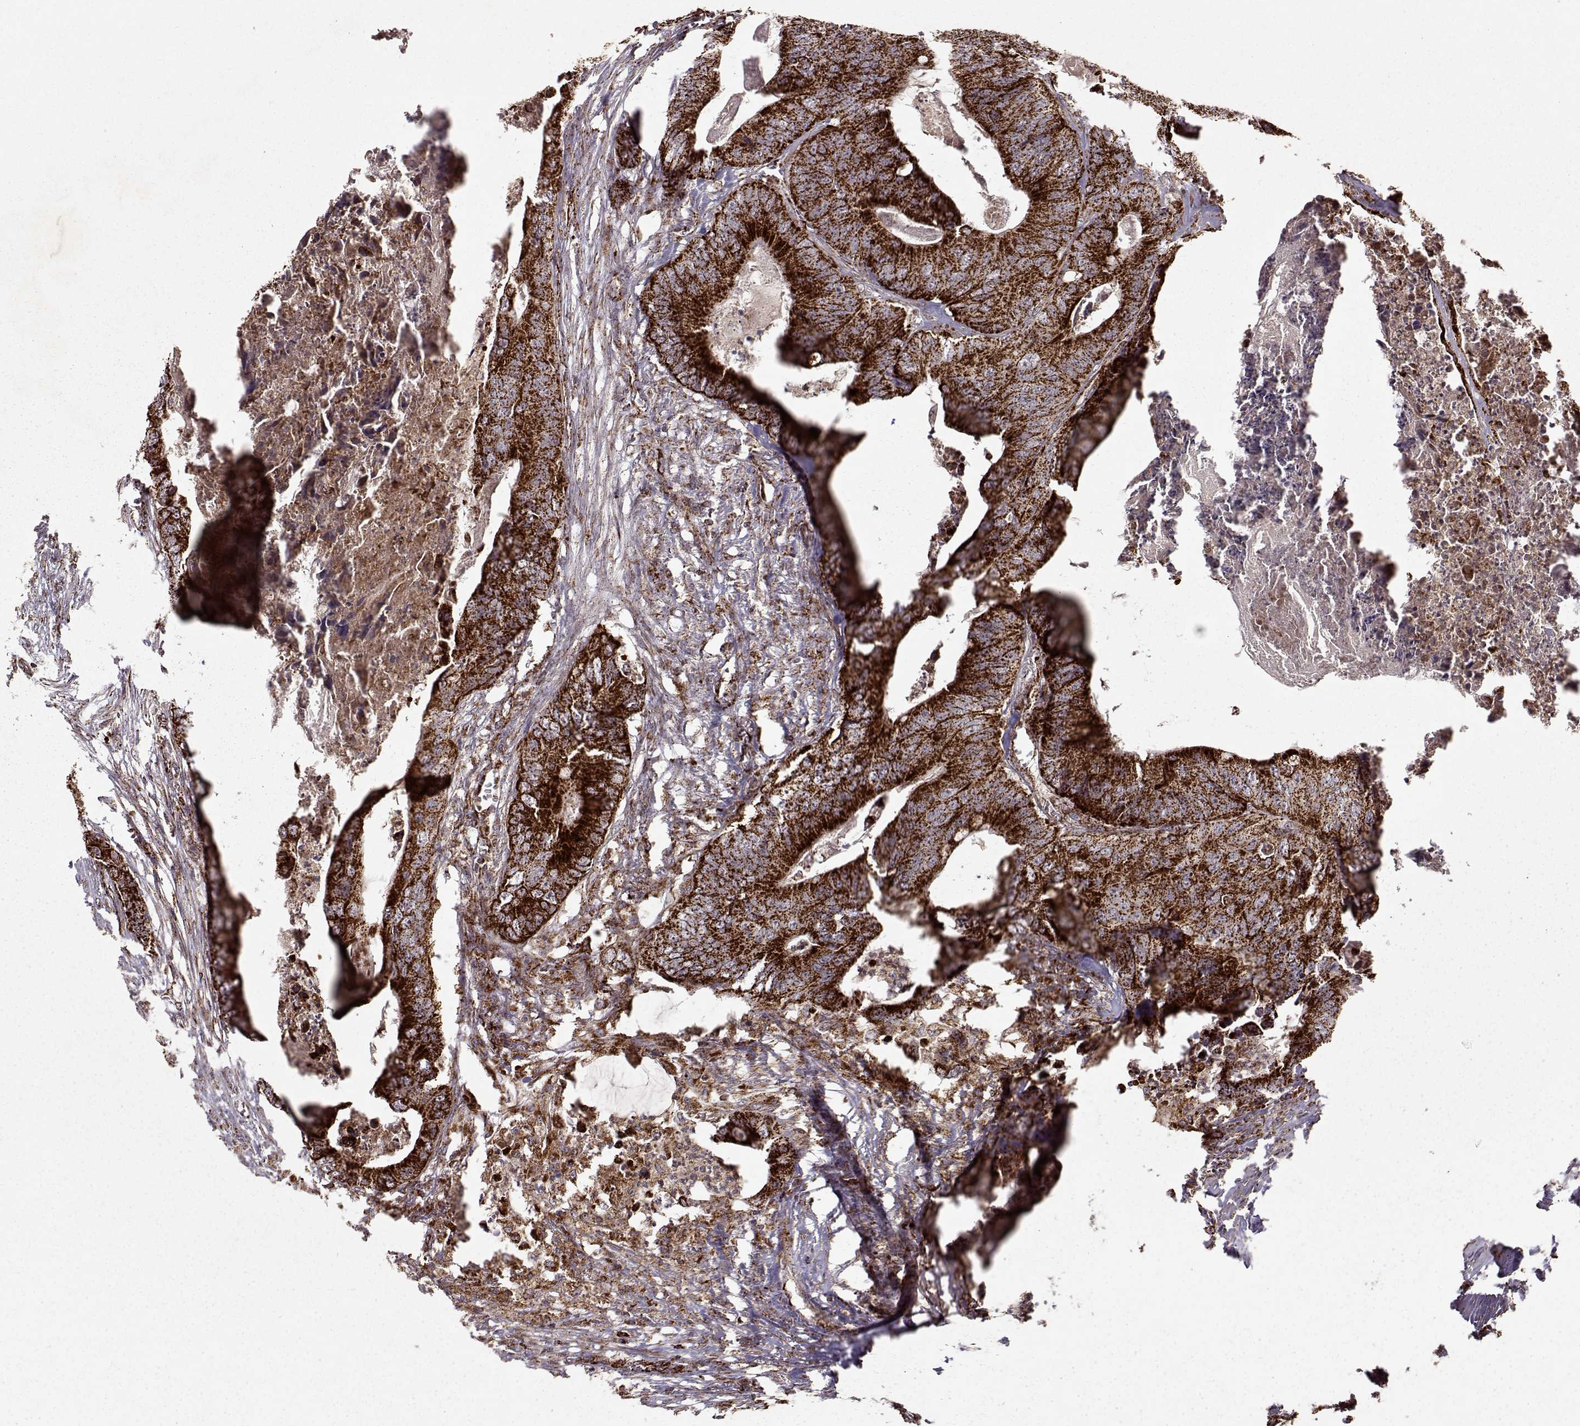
{"staining": {"intensity": "strong", "quantity": ">75%", "location": "cytoplasmic/membranous"}, "tissue": "colorectal cancer", "cell_type": "Tumor cells", "image_type": "cancer", "snomed": [{"axis": "morphology", "description": "Adenocarcinoma, NOS"}, {"axis": "topography", "description": "Colon"}], "caption": "About >75% of tumor cells in colorectal adenocarcinoma reveal strong cytoplasmic/membranous protein positivity as visualized by brown immunohistochemical staining.", "gene": "CMTM3", "patient": {"sex": "male", "age": 84}}